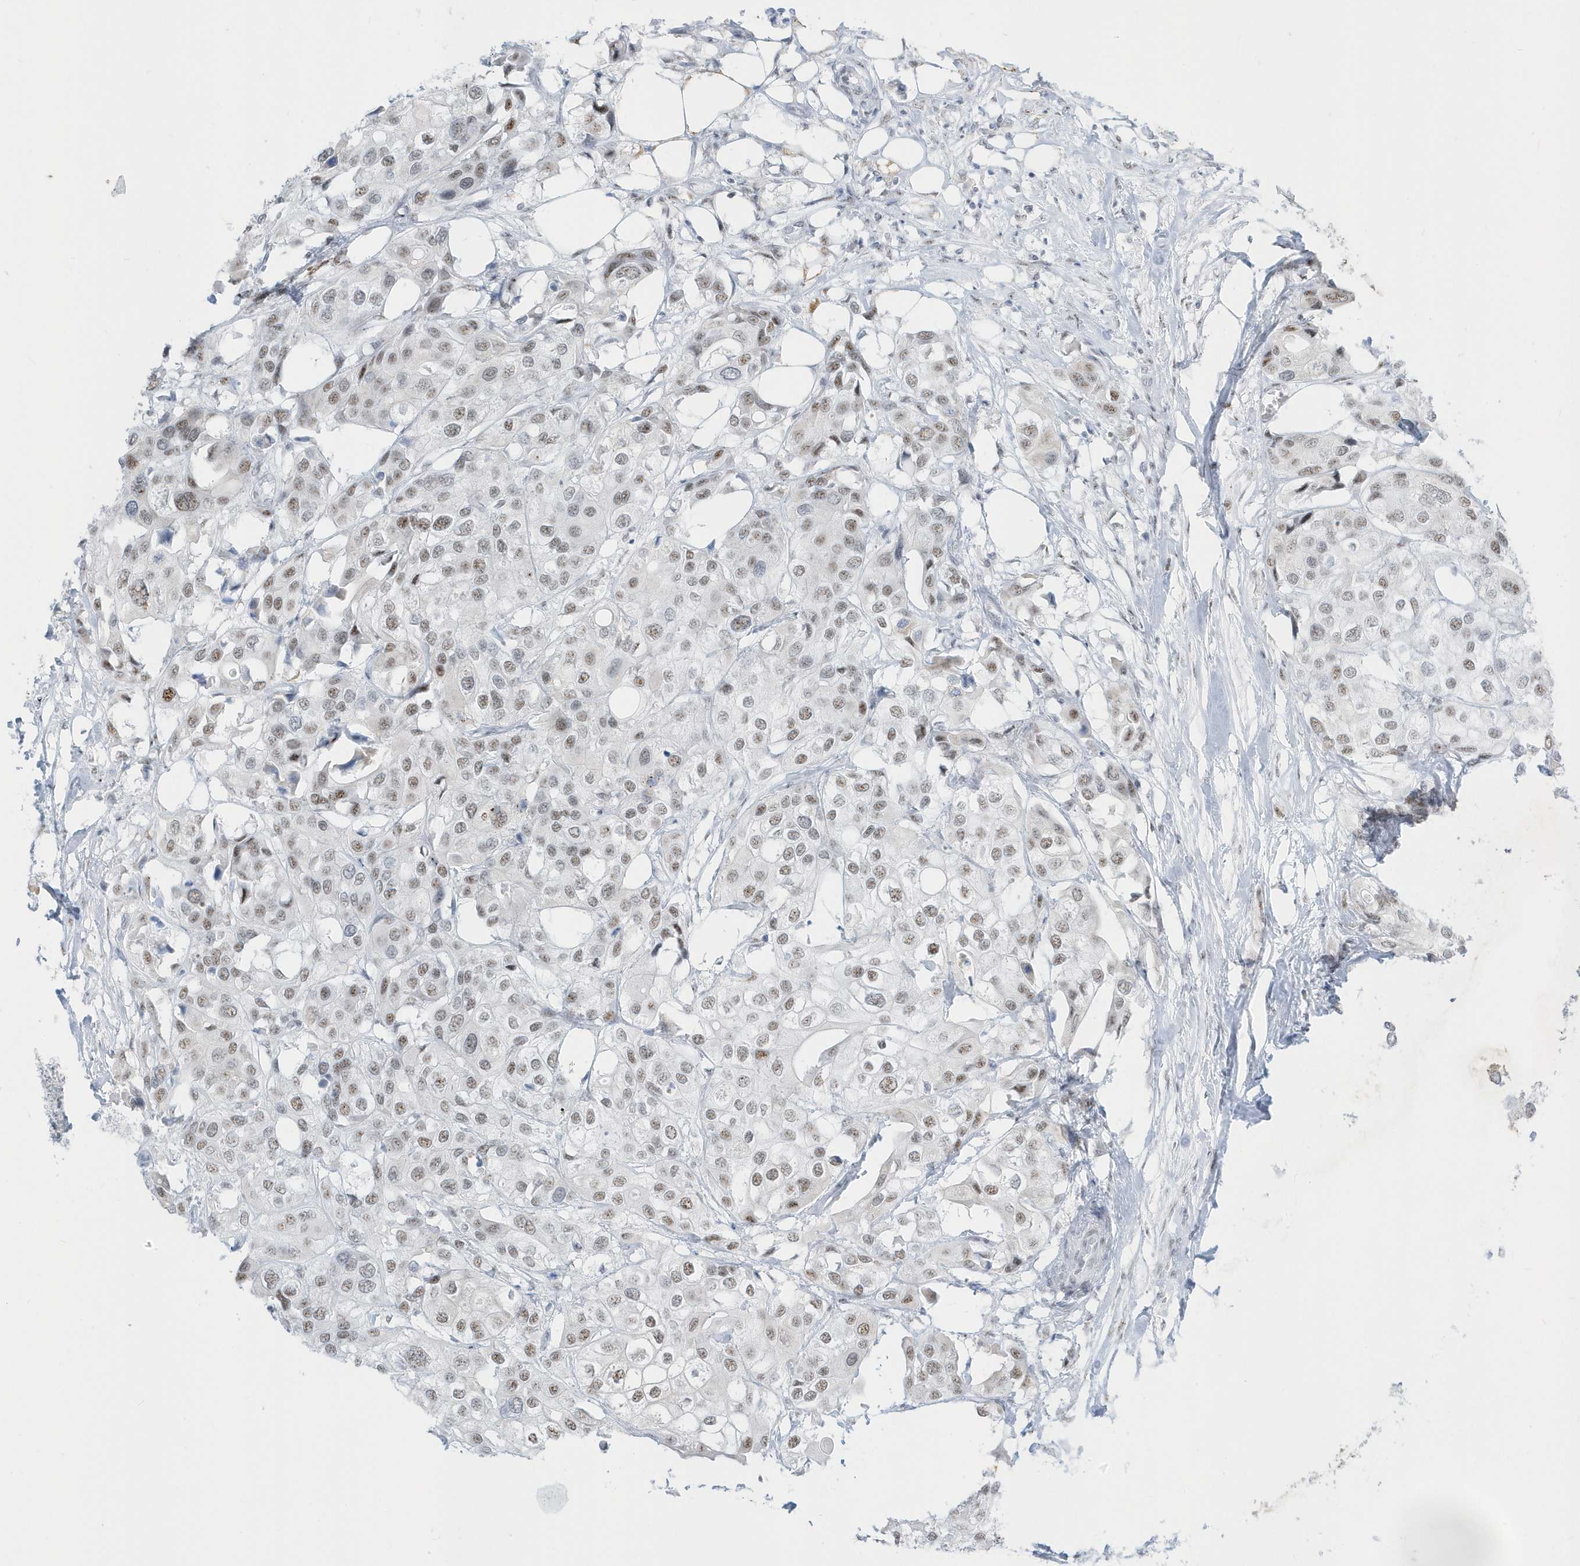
{"staining": {"intensity": "weak", "quantity": ">75%", "location": "nuclear"}, "tissue": "urothelial cancer", "cell_type": "Tumor cells", "image_type": "cancer", "snomed": [{"axis": "morphology", "description": "Urothelial carcinoma, High grade"}, {"axis": "topography", "description": "Urinary bladder"}], "caption": "This is an image of immunohistochemistry staining of urothelial carcinoma (high-grade), which shows weak staining in the nuclear of tumor cells.", "gene": "PLEKHN1", "patient": {"sex": "male", "age": 64}}